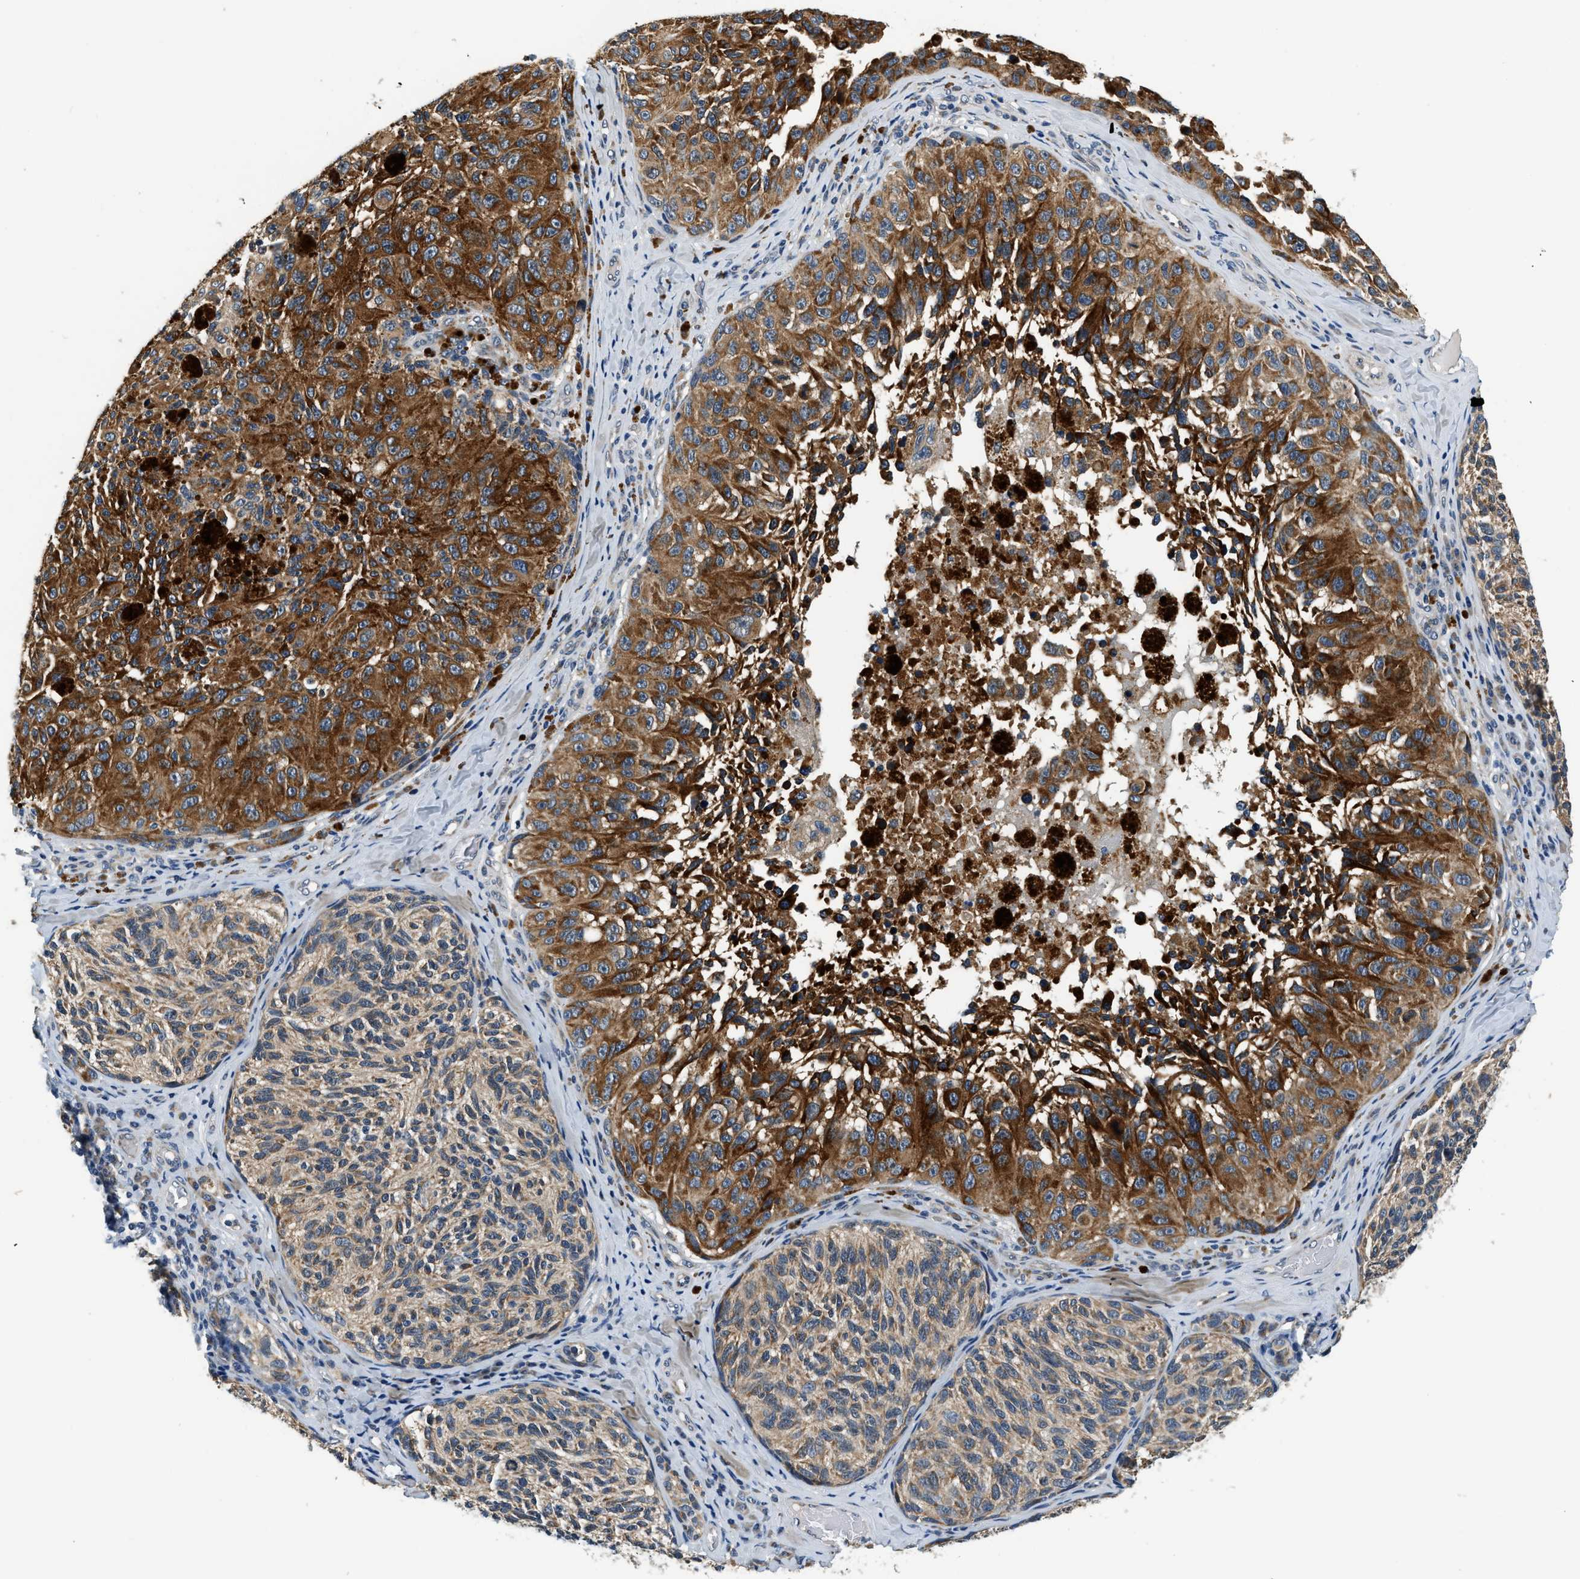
{"staining": {"intensity": "moderate", "quantity": ">75%", "location": "cytoplasmic/membranous"}, "tissue": "melanoma", "cell_type": "Tumor cells", "image_type": "cancer", "snomed": [{"axis": "morphology", "description": "Malignant melanoma, NOS"}, {"axis": "topography", "description": "Skin"}], "caption": "A histopathology image of human melanoma stained for a protein exhibits moderate cytoplasmic/membranous brown staining in tumor cells.", "gene": "YAE1", "patient": {"sex": "female", "age": 73}}